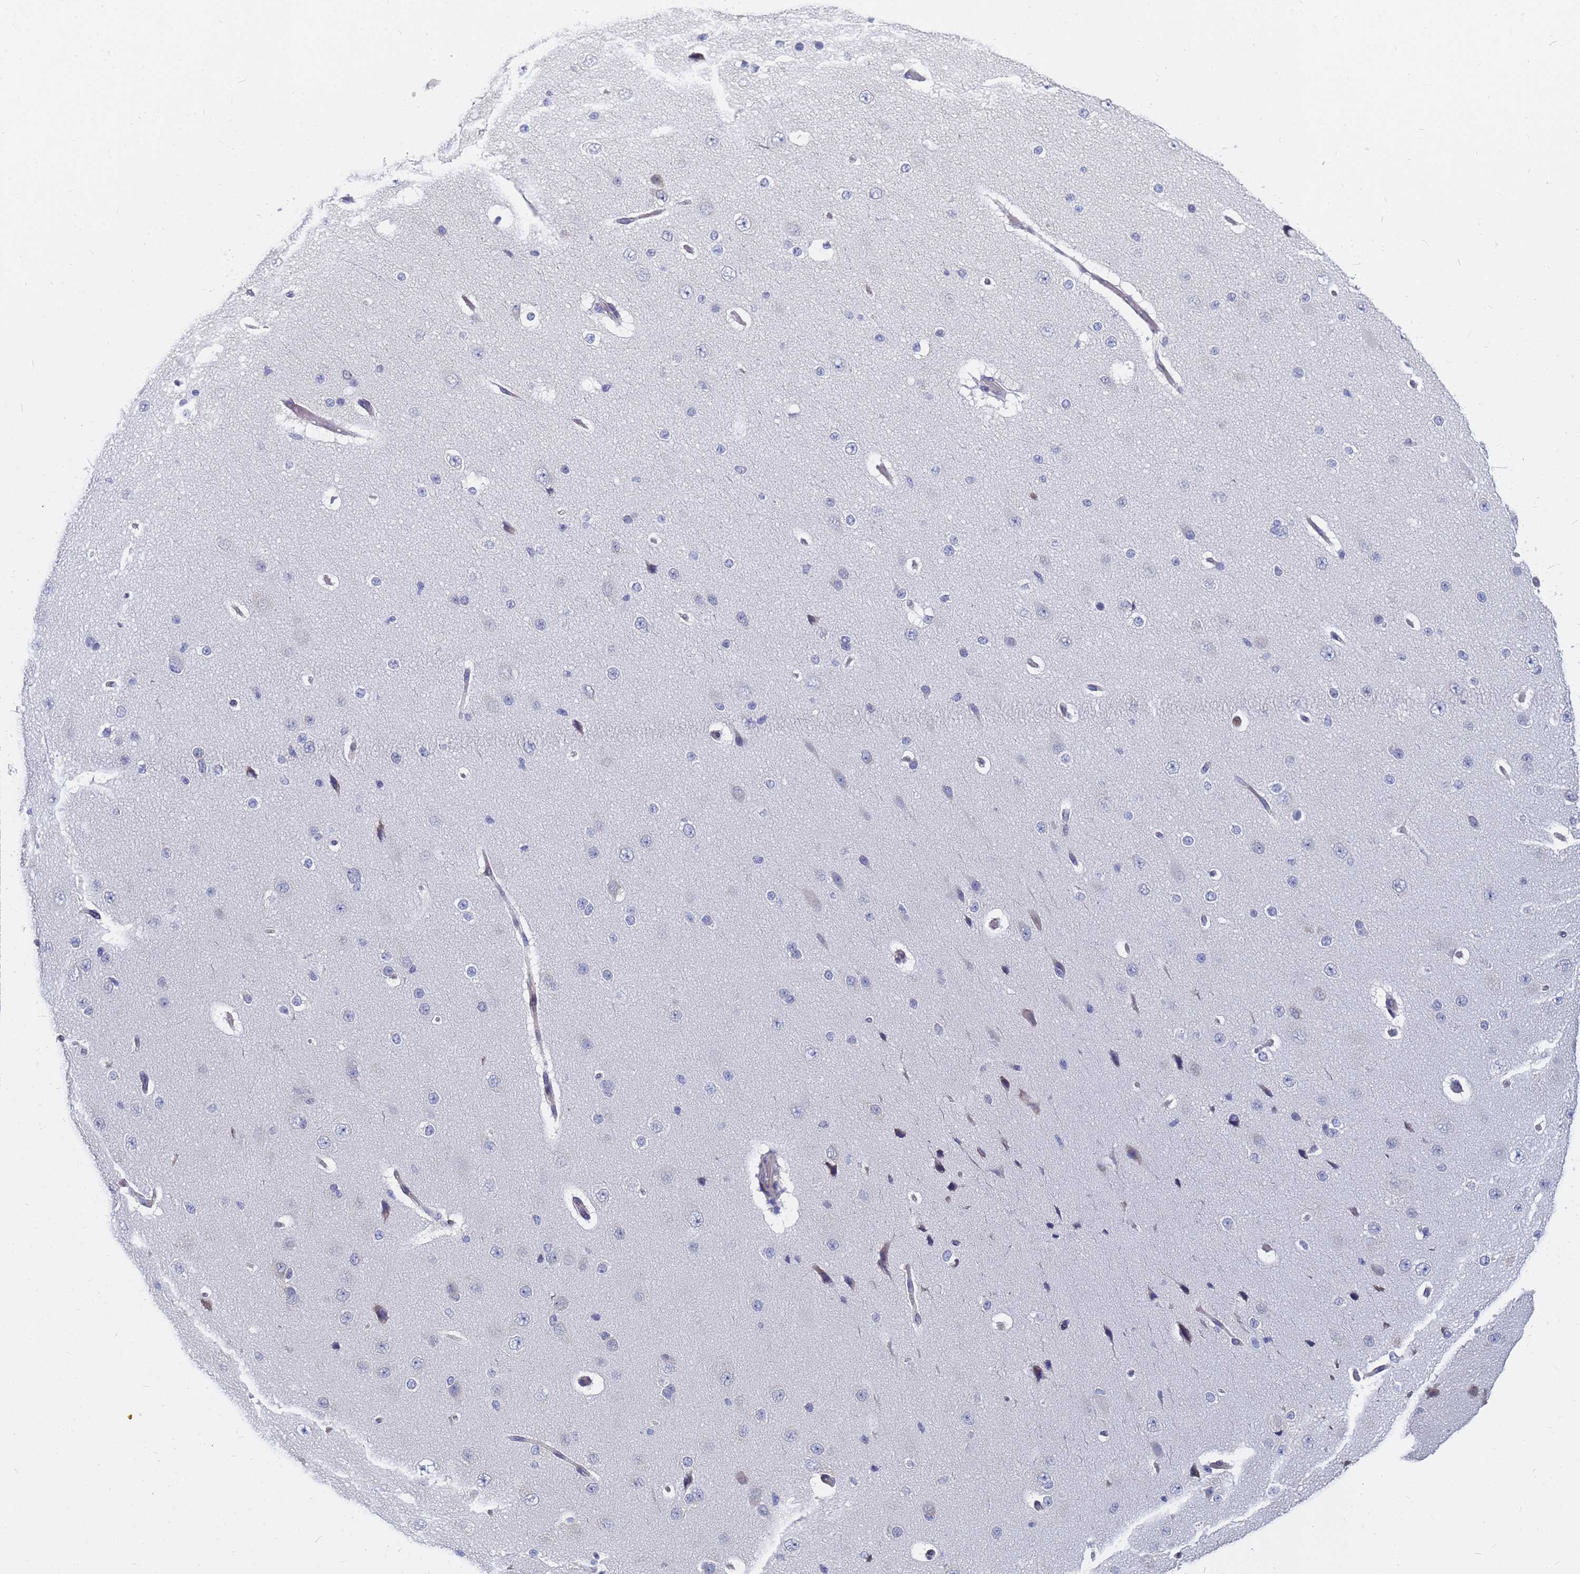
{"staining": {"intensity": "weak", "quantity": "<25%", "location": "cytoplasmic/membranous"}, "tissue": "cerebral cortex", "cell_type": "Endothelial cells", "image_type": "normal", "snomed": [{"axis": "morphology", "description": "Normal tissue, NOS"}, {"axis": "morphology", "description": "Developmental malformation"}, {"axis": "topography", "description": "Cerebral cortex"}], "caption": "This photomicrograph is of normal cerebral cortex stained with immunohistochemistry to label a protein in brown with the nuclei are counter-stained blue. There is no expression in endothelial cells.", "gene": "FAM166B", "patient": {"sex": "female", "age": 30}}